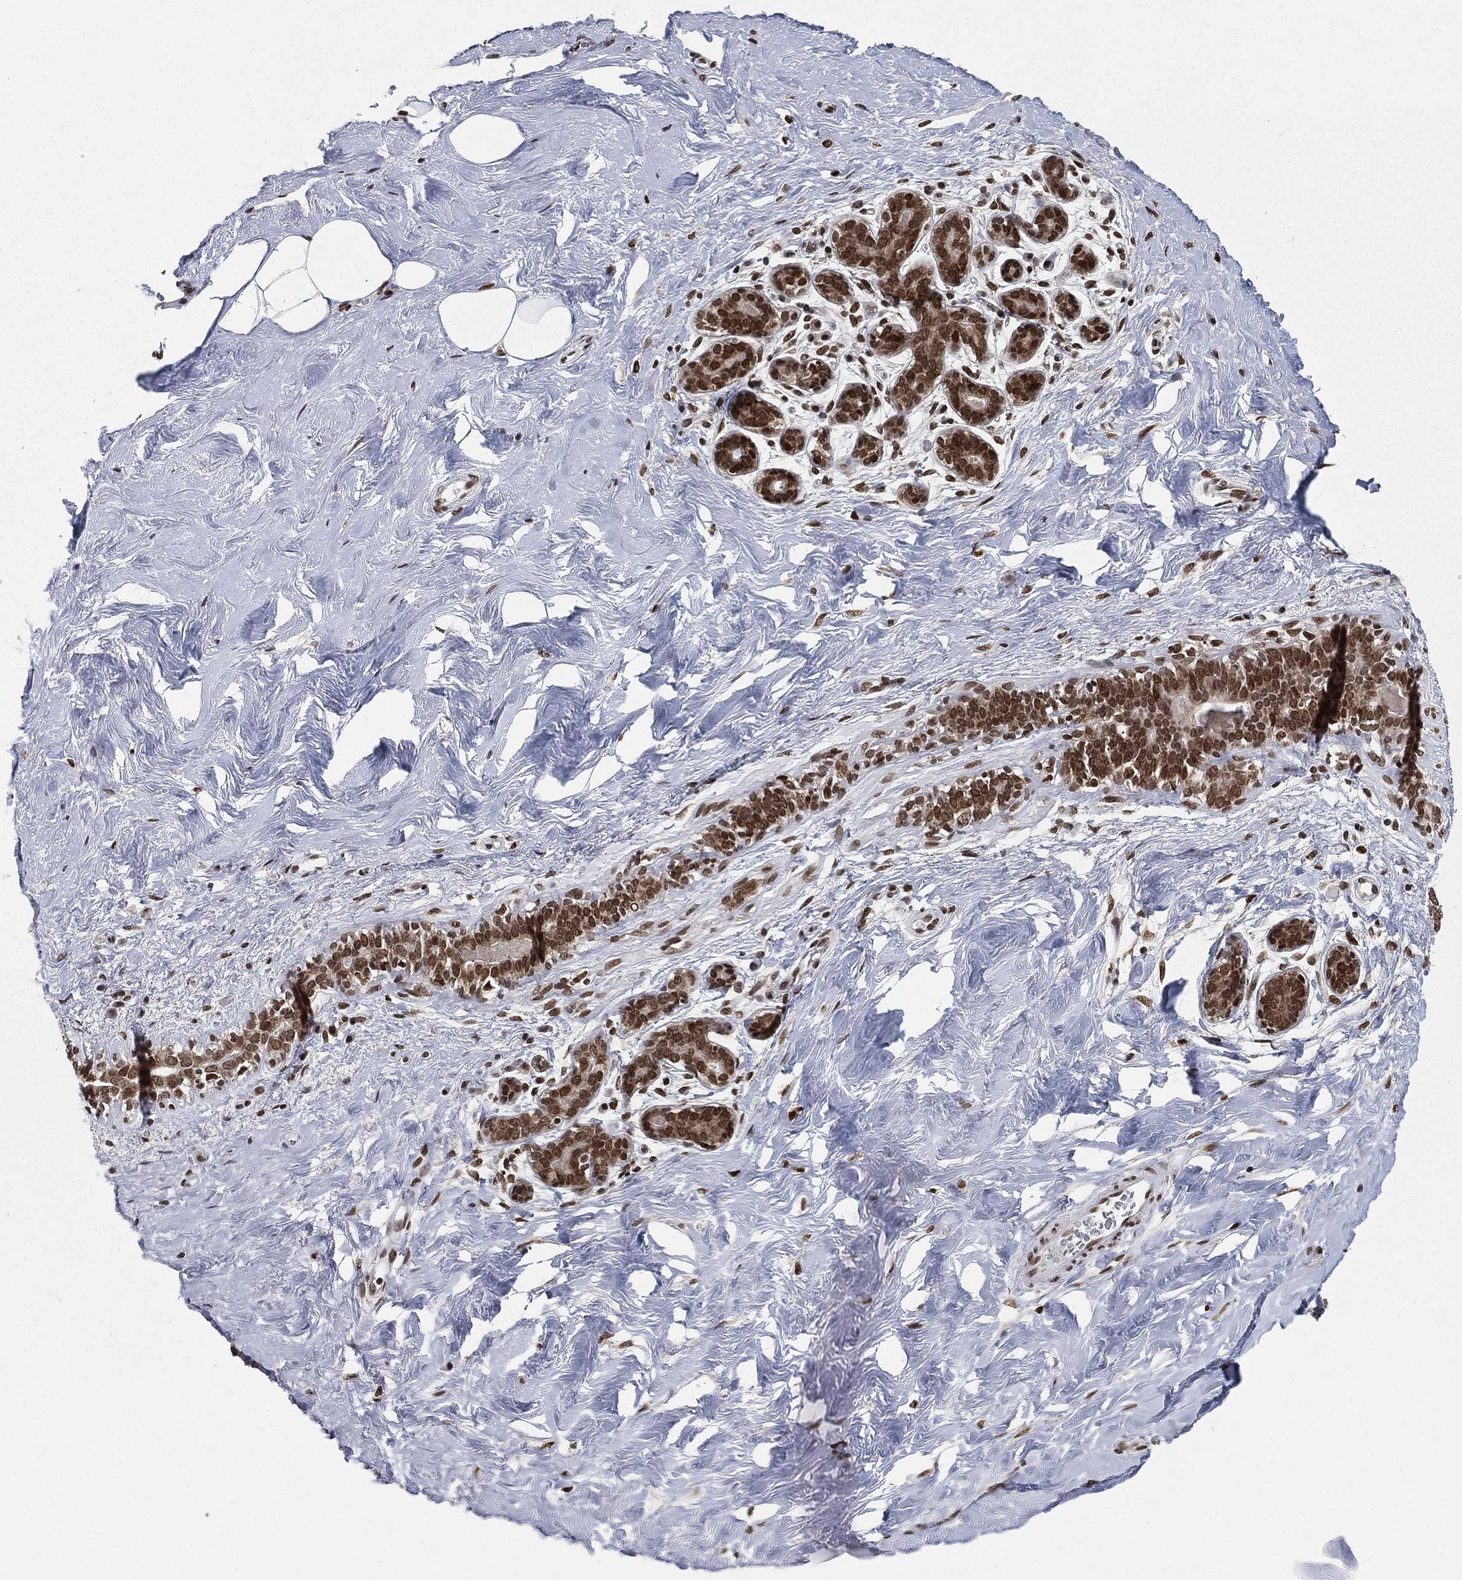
{"staining": {"intensity": "moderate", "quantity": ">75%", "location": "nuclear"}, "tissue": "breast", "cell_type": "Glandular cells", "image_type": "normal", "snomed": [{"axis": "morphology", "description": "Normal tissue, NOS"}, {"axis": "topography", "description": "Breast"}], "caption": "Glandular cells demonstrate moderate nuclear staining in about >75% of cells in normal breast.", "gene": "FUBP3", "patient": {"sex": "female", "age": 43}}